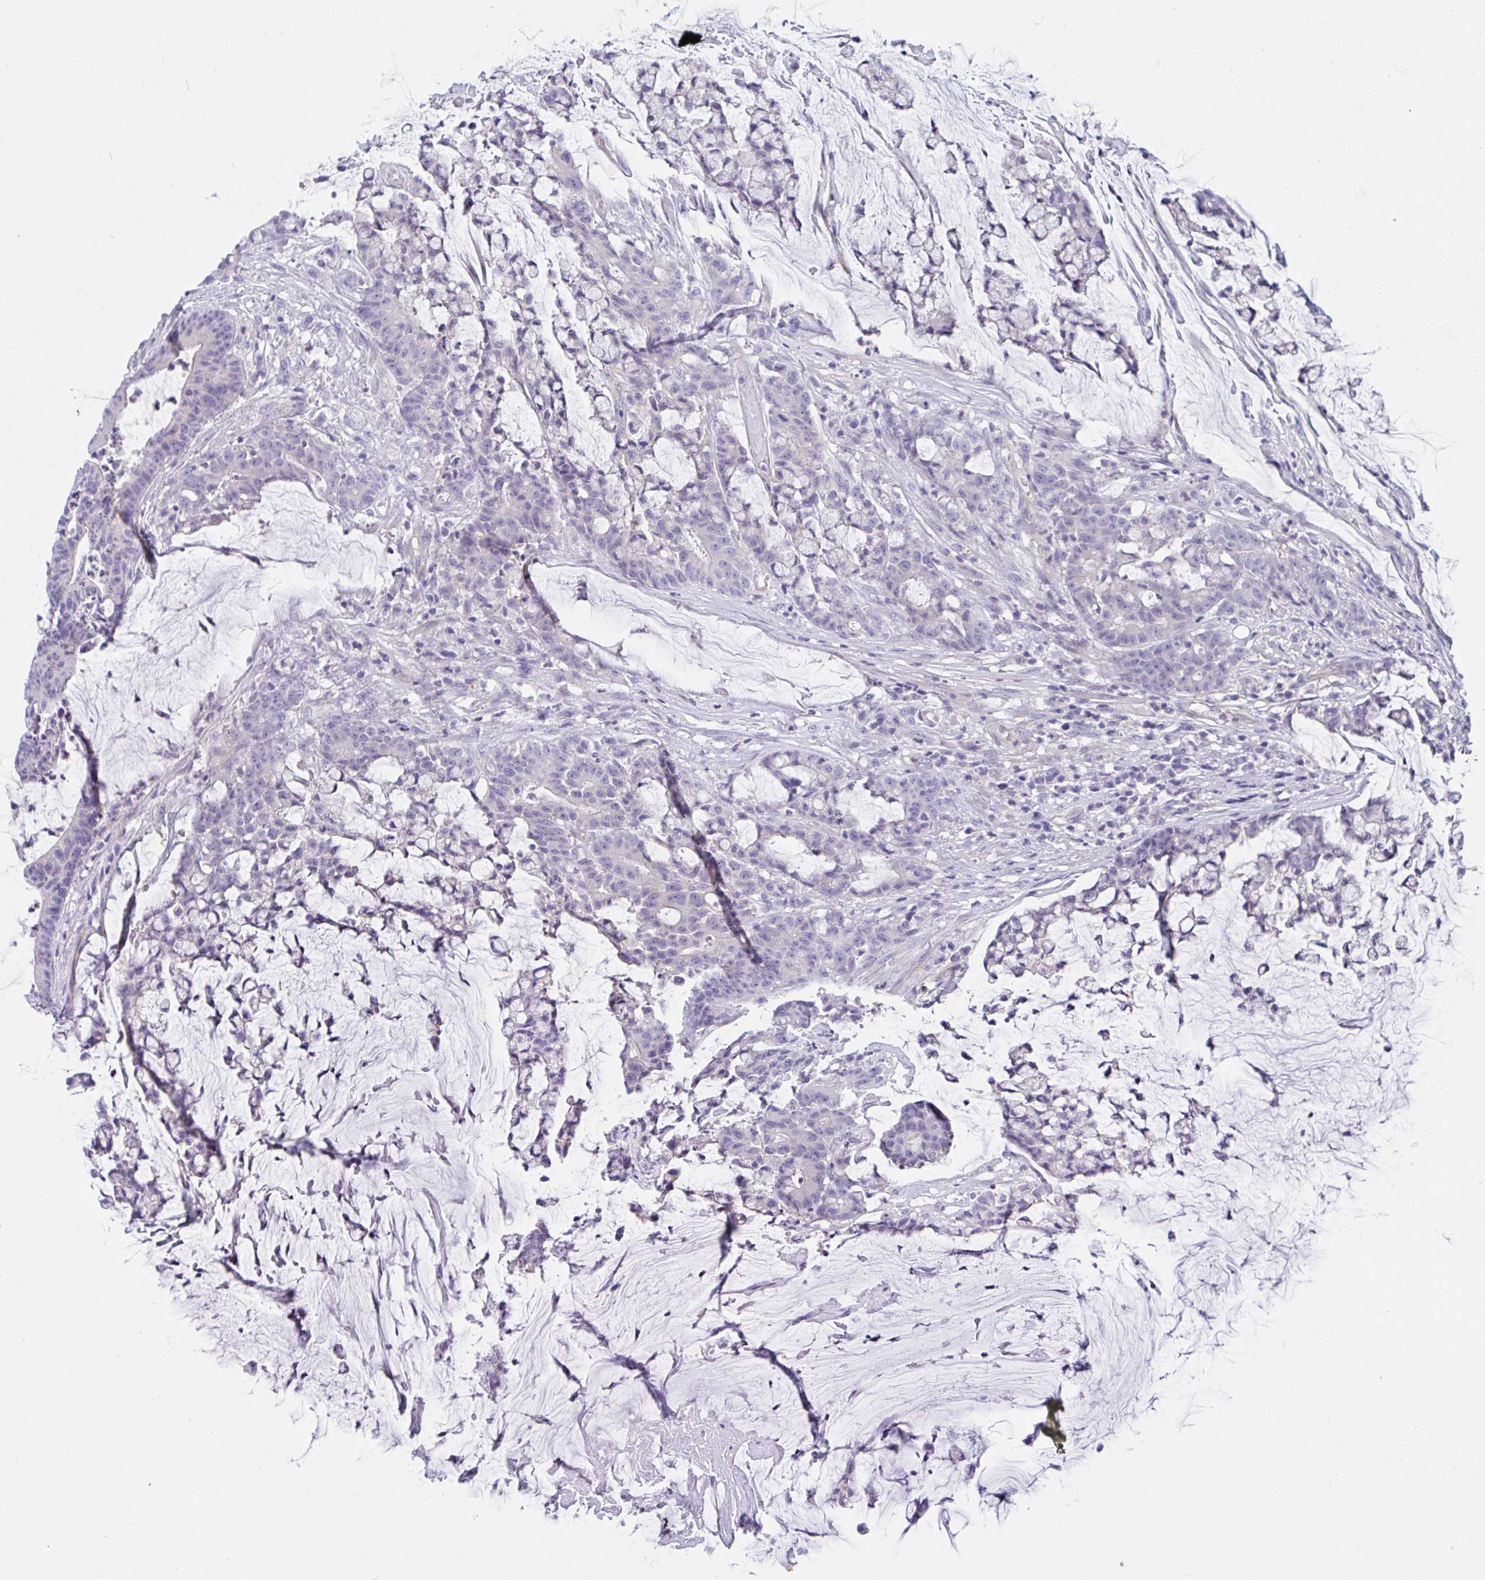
{"staining": {"intensity": "negative", "quantity": "none", "location": "none"}, "tissue": "colorectal cancer", "cell_type": "Tumor cells", "image_type": "cancer", "snomed": [{"axis": "morphology", "description": "Adenocarcinoma, NOS"}, {"axis": "topography", "description": "Colon"}], "caption": "Immunohistochemistry (IHC) photomicrograph of human colorectal cancer (adenocarcinoma) stained for a protein (brown), which exhibits no staining in tumor cells. Nuclei are stained in blue.", "gene": "OR6N2", "patient": {"sex": "female", "age": 84}}